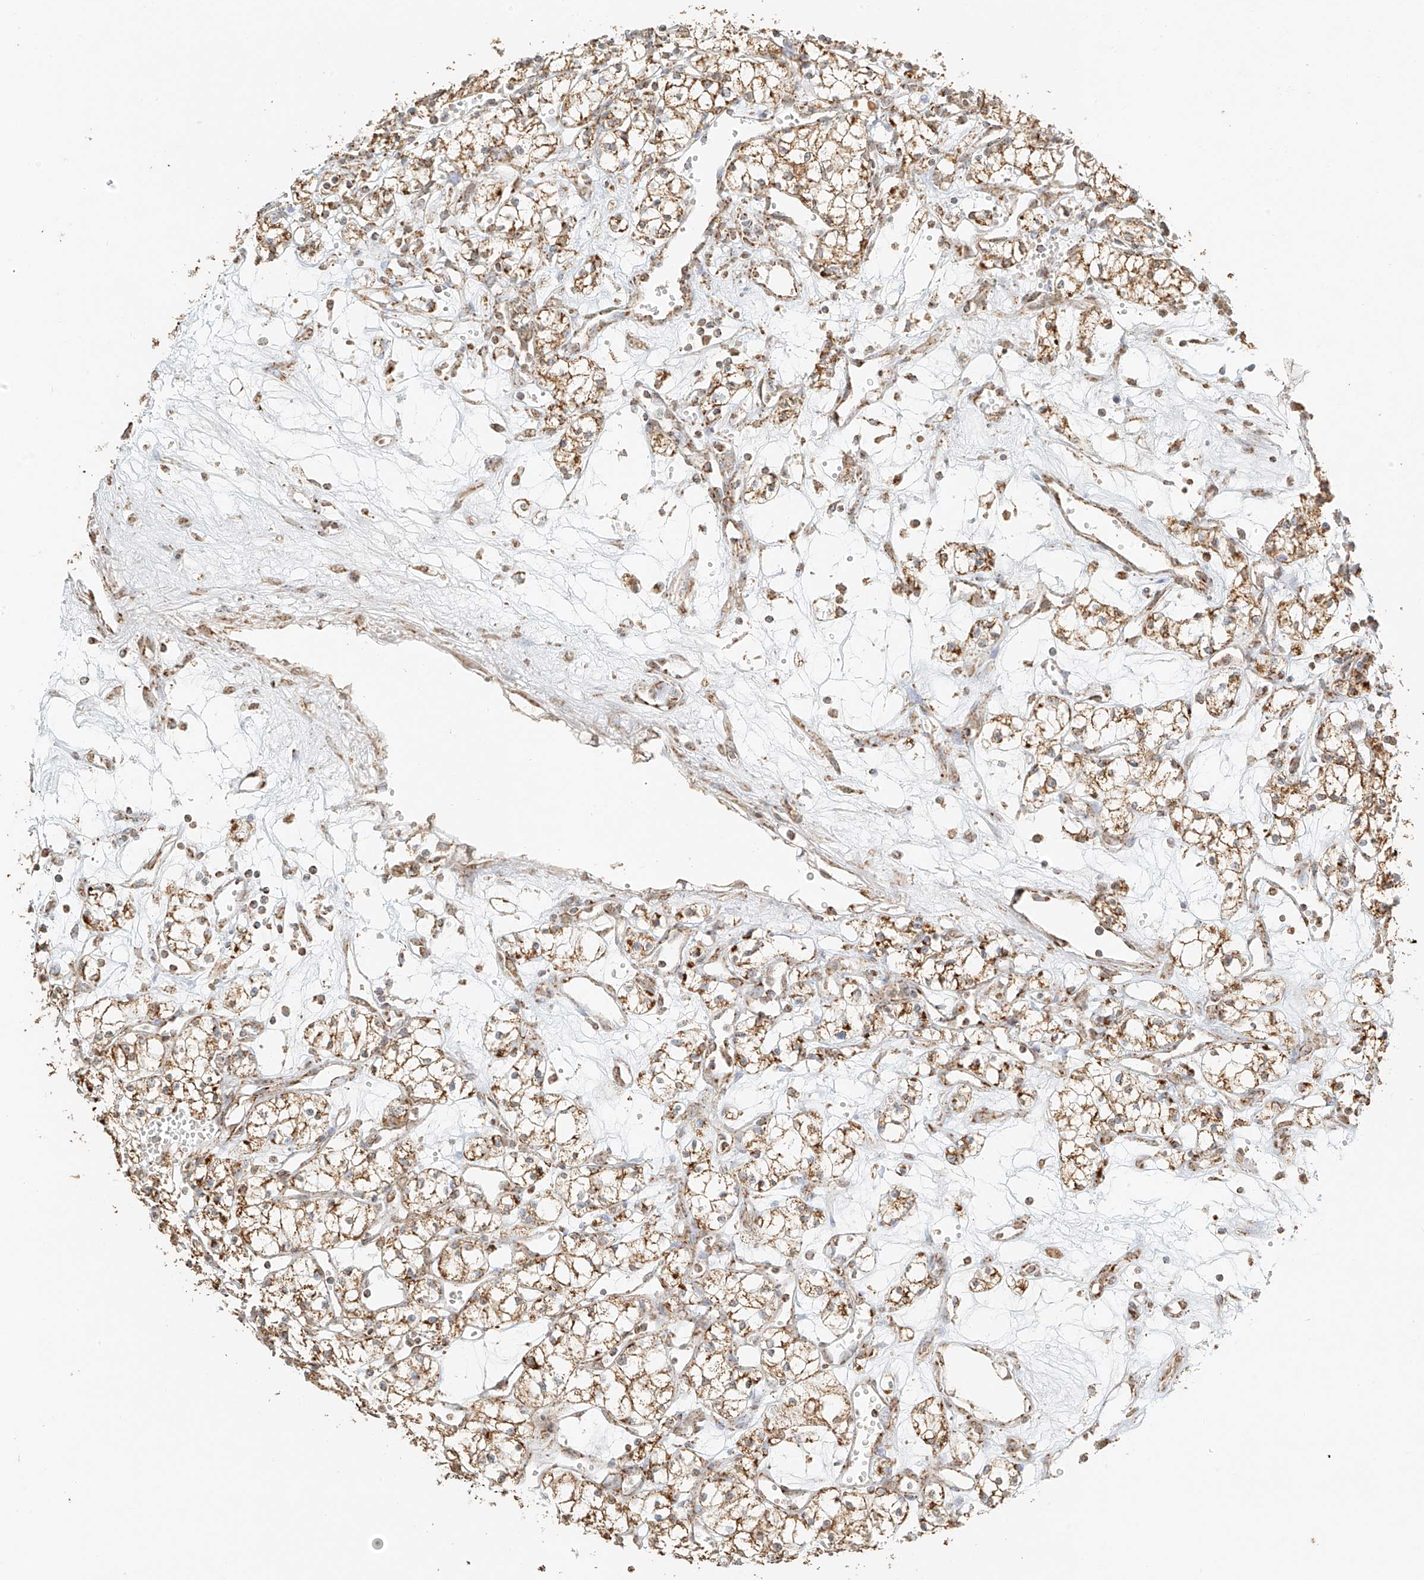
{"staining": {"intensity": "moderate", "quantity": ">75%", "location": "cytoplasmic/membranous"}, "tissue": "renal cancer", "cell_type": "Tumor cells", "image_type": "cancer", "snomed": [{"axis": "morphology", "description": "Adenocarcinoma, NOS"}, {"axis": "topography", "description": "Kidney"}], "caption": "Tumor cells exhibit medium levels of moderate cytoplasmic/membranous positivity in about >75% of cells in human adenocarcinoma (renal). (Stains: DAB (3,3'-diaminobenzidine) in brown, nuclei in blue, Microscopy: brightfield microscopy at high magnification).", "gene": "MIPEP", "patient": {"sex": "male", "age": 59}}